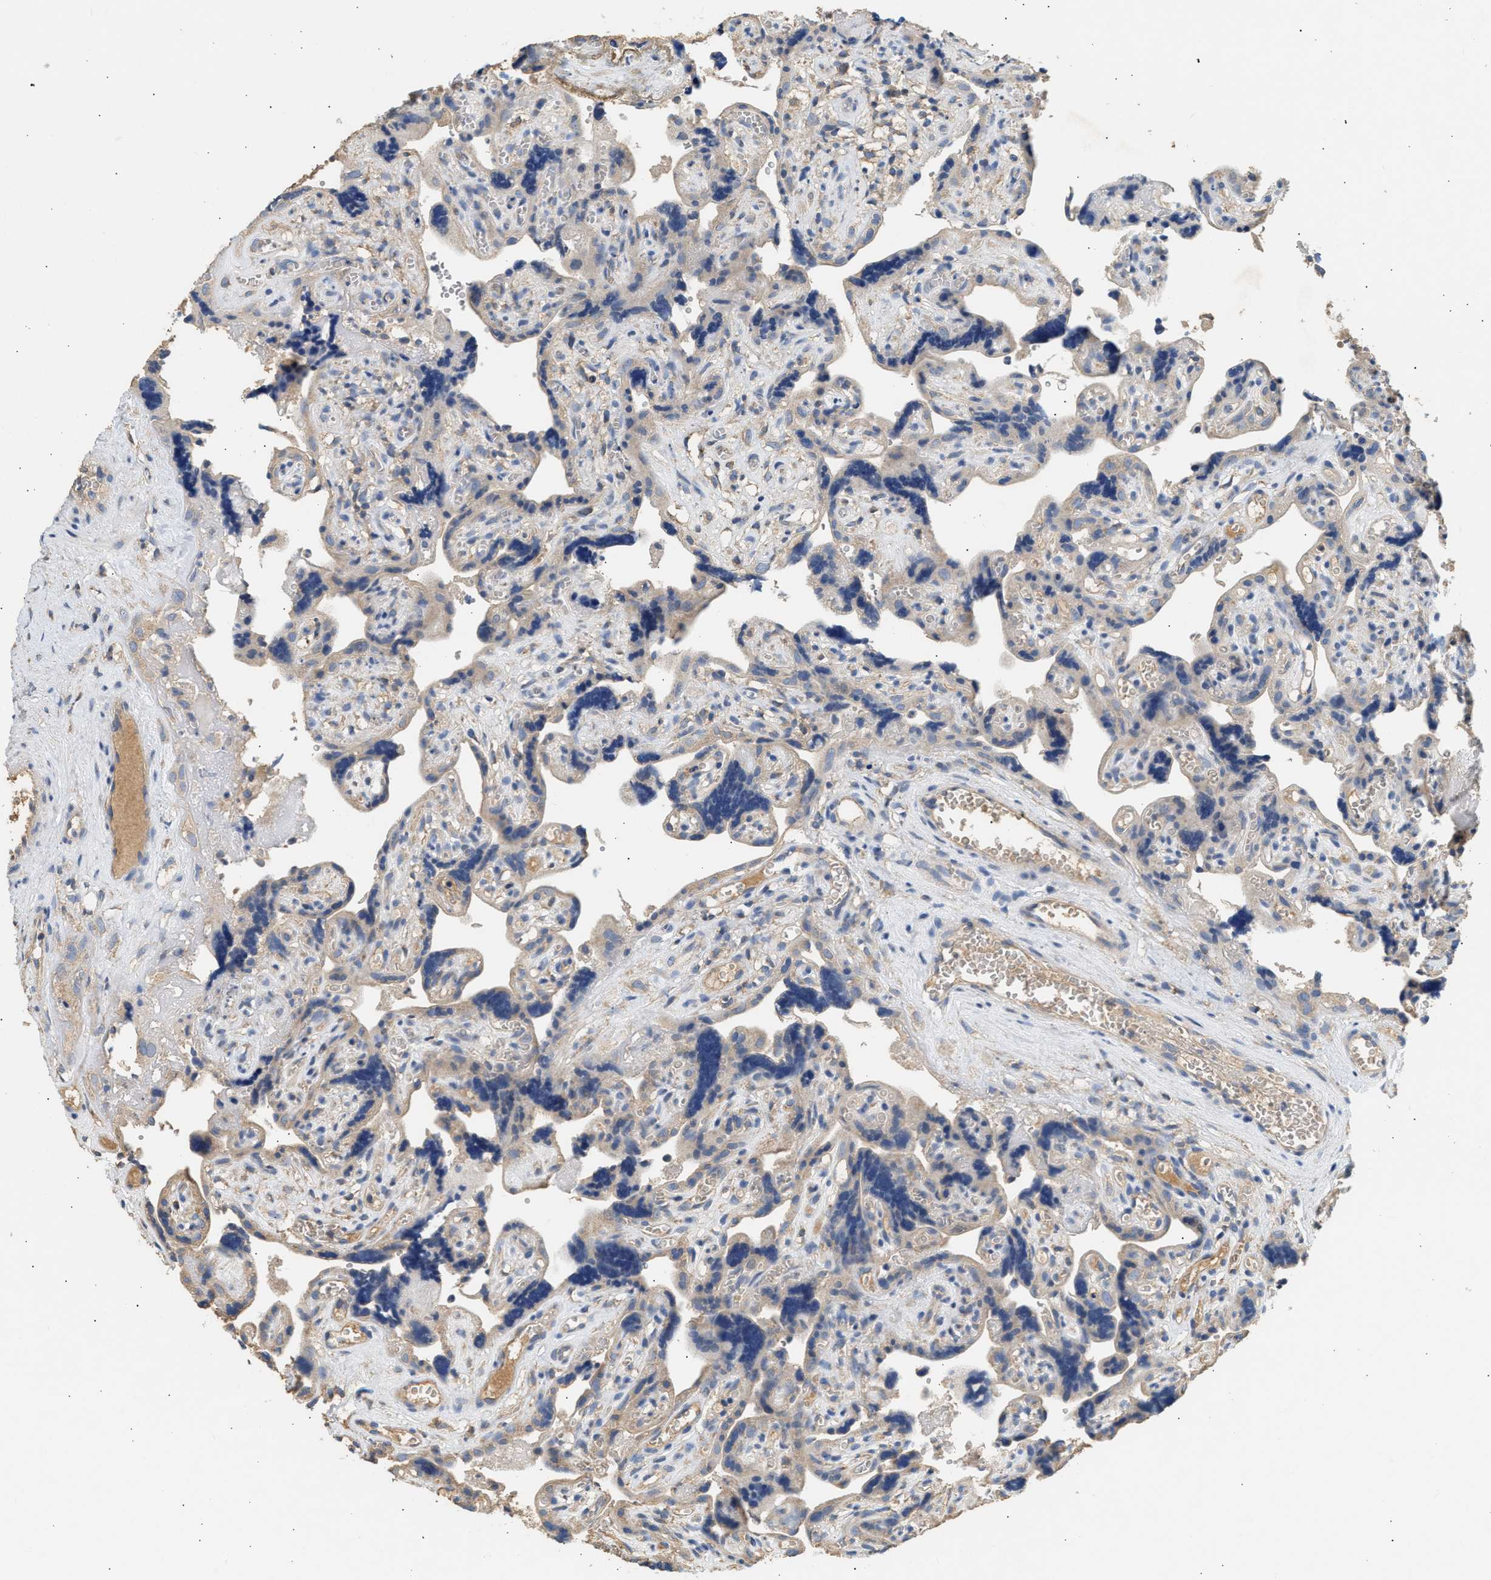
{"staining": {"intensity": "weak", "quantity": "25%-75%", "location": "cytoplasmic/membranous"}, "tissue": "placenta", "cell_type": "Decidual cells", "image_type": "normal", "snomed": [{"axis": "morphology", "description": "Normal tissue, NOS"}, {"axis": "topography", "description": "Placenta"}], "caption": "The micrograph displays immunohistochemical staining of unremarkable placenta. There is weak cytoplasmic/membranous positivity is seen in about 25%-75% of decidual cells.", "gene": "WDR31", "patient": {"sex": "female", "age": 30}}